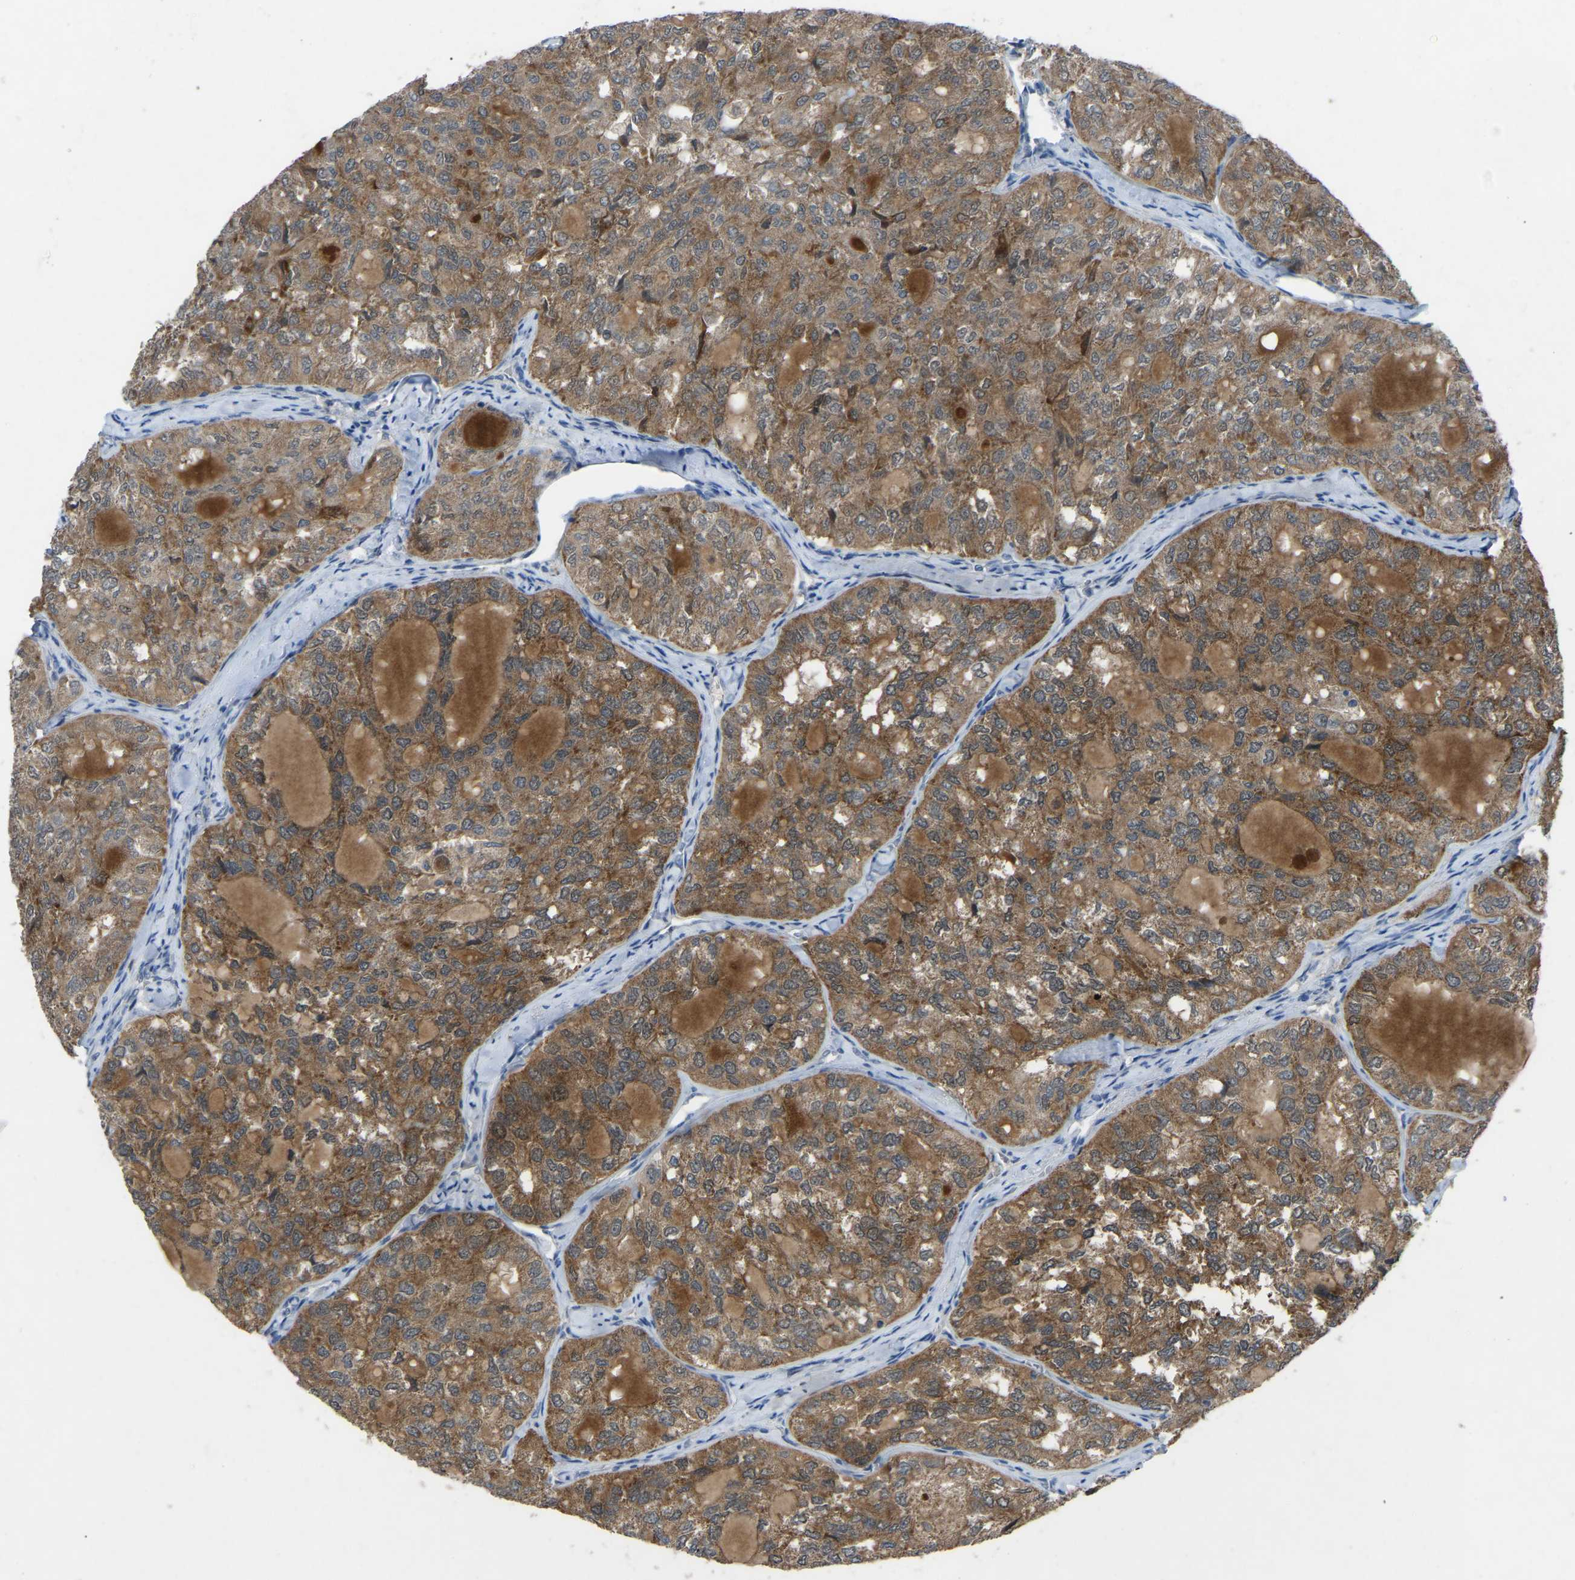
{"staining": {"intensity": "moderate", "quantity": ">75%", "location": "cytoplasmic/membranous"}, "tissue": "thyroid cancer", "cell_type": "Tumor cells", "image_type": "cancer", "snomed": [{"axis": "morphology", "description": "Follicular adenoma carcinoma, NOS"}, {"axis": "topography", "description": "Thyroid gland"}], "caption": "An immunohistochemistry micrograph of tumor tissue is shown. Protein staining in brown highlights moderate cytoplasmic/membranous positivity in thyroid cancer within tumor cells. (Brightfield microscopy of DAB IHC at high magnification).", "gene": "FHIT", "patient": {"sex": "male", "age": 75}}